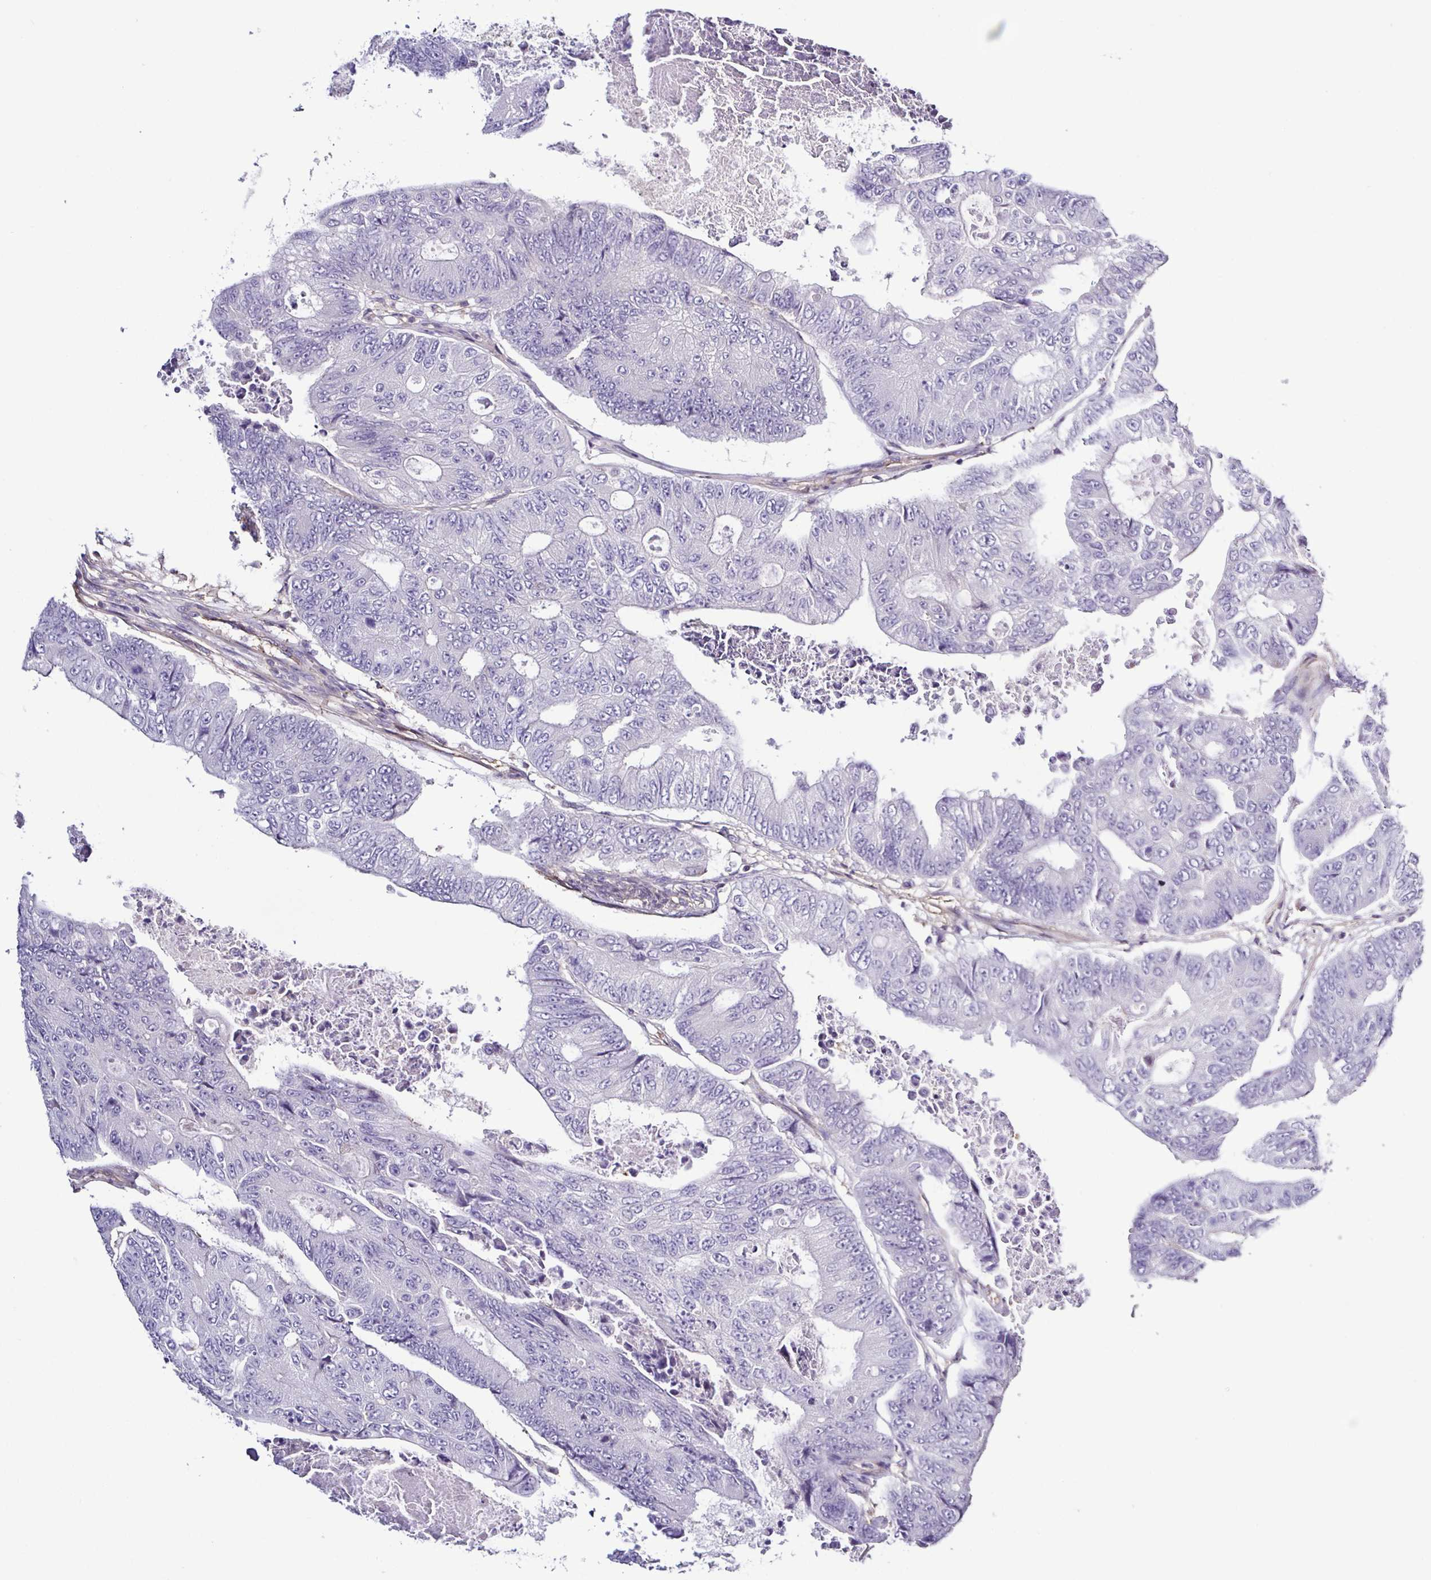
{"staining": {"intensity": "negative", "quantity": "none", "location": "none"}, "tissue": "colorectal cancer", "cell_type": "Tumor cells", "image_type": "cancer", "snomed": [{"axis": "morphology", "description": "Adenocarcinoma, NOS"}, {"axis": "topography", "description": "Colon"}], "caption": "Tumor cells show no significant positivity in colorectal adenocarcinoma.", "gene": "TNNT2", "patient": {"sex": "female", "age": 48}}